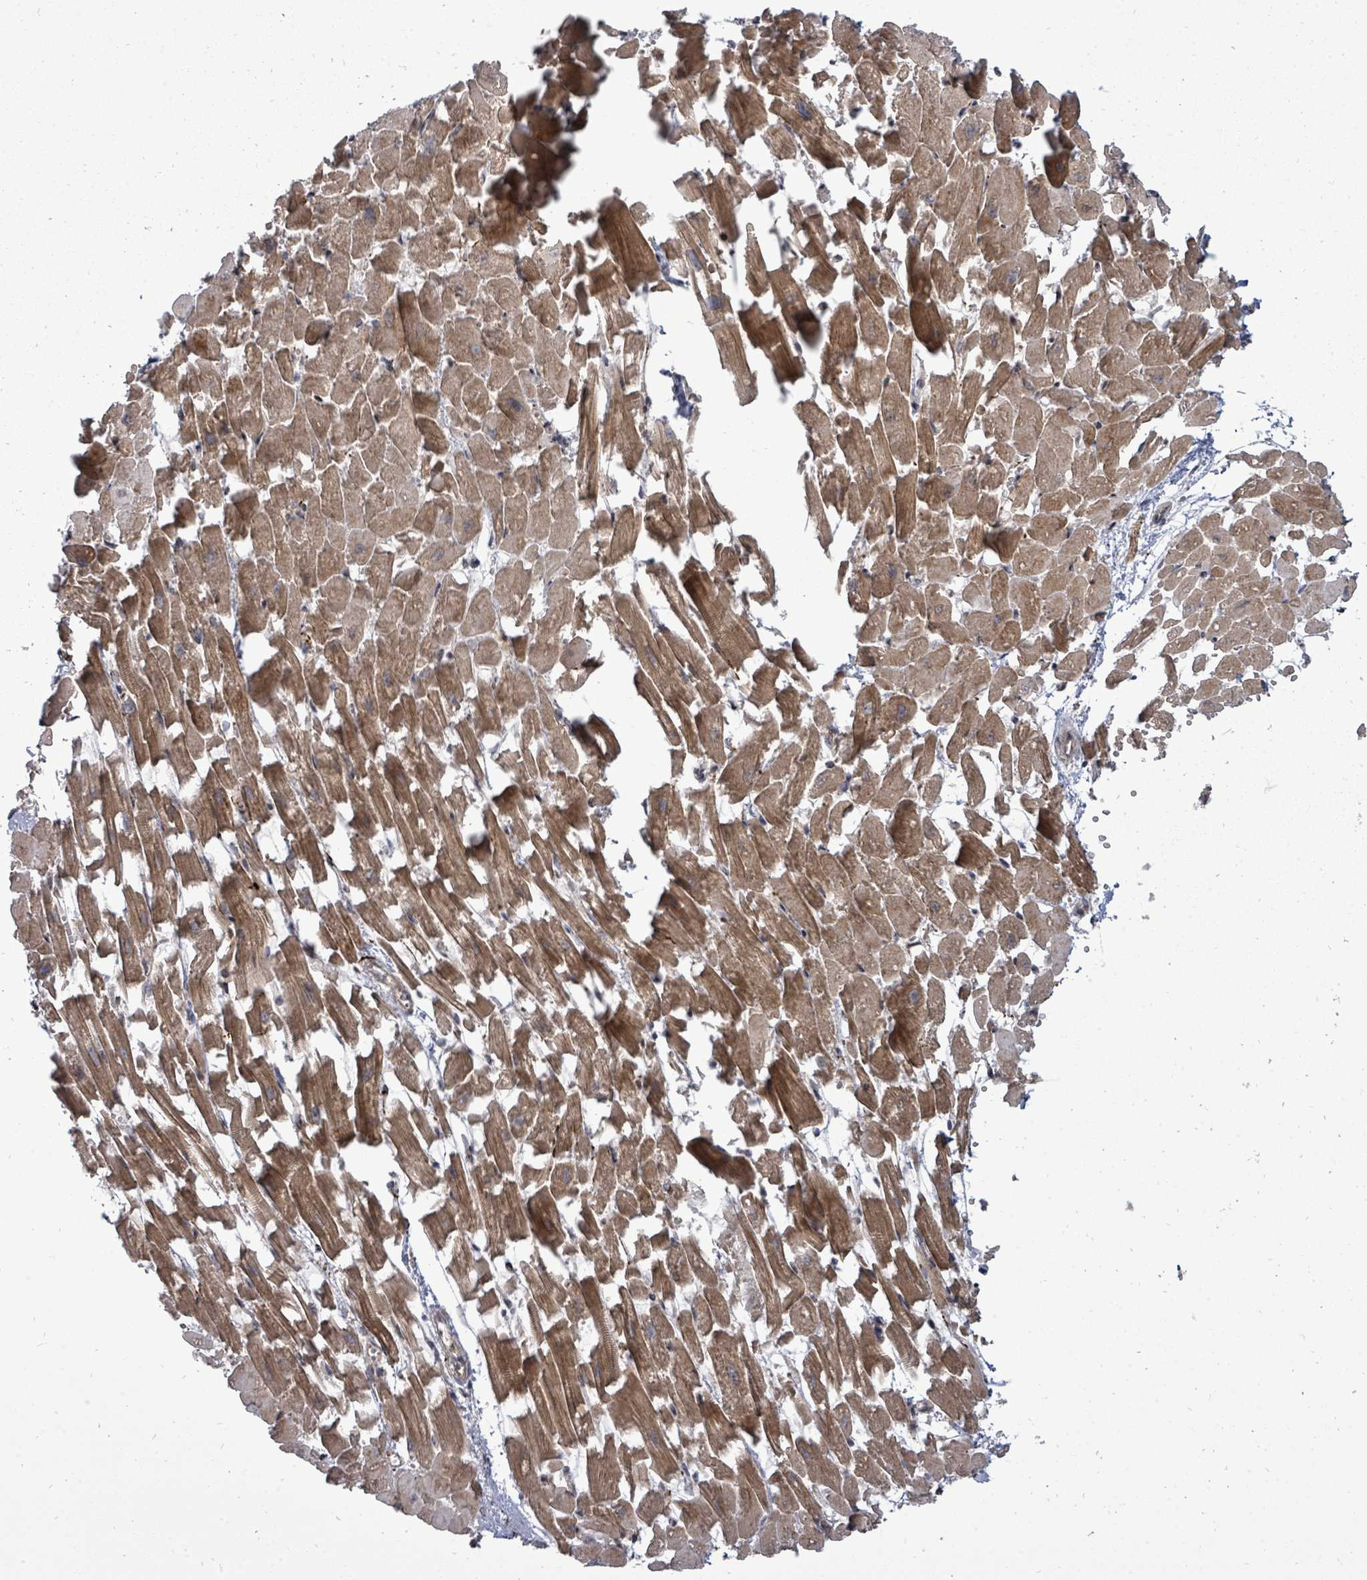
{"staining": {"intensity": "strong", "quantity": ">75%", "location": "cytoplasmic/membranous"}, "tissue": "heart muscle", "cell_type": "Cardiomyocytes", "image_type": "normal", "snomed": [{"axis": "morphology", "description": "Normal tissue, NOS"}, {"axis": "topography", "description": "Heart"}], "caption": "The histopathology image demonstrates a brown stain indicating the presence of a protein in the cytoplasmic/membranous of cardiomyocytes in heart muscle.", "gene": "EIF3CL", "patient": {"sex": "female", "age": 64}}